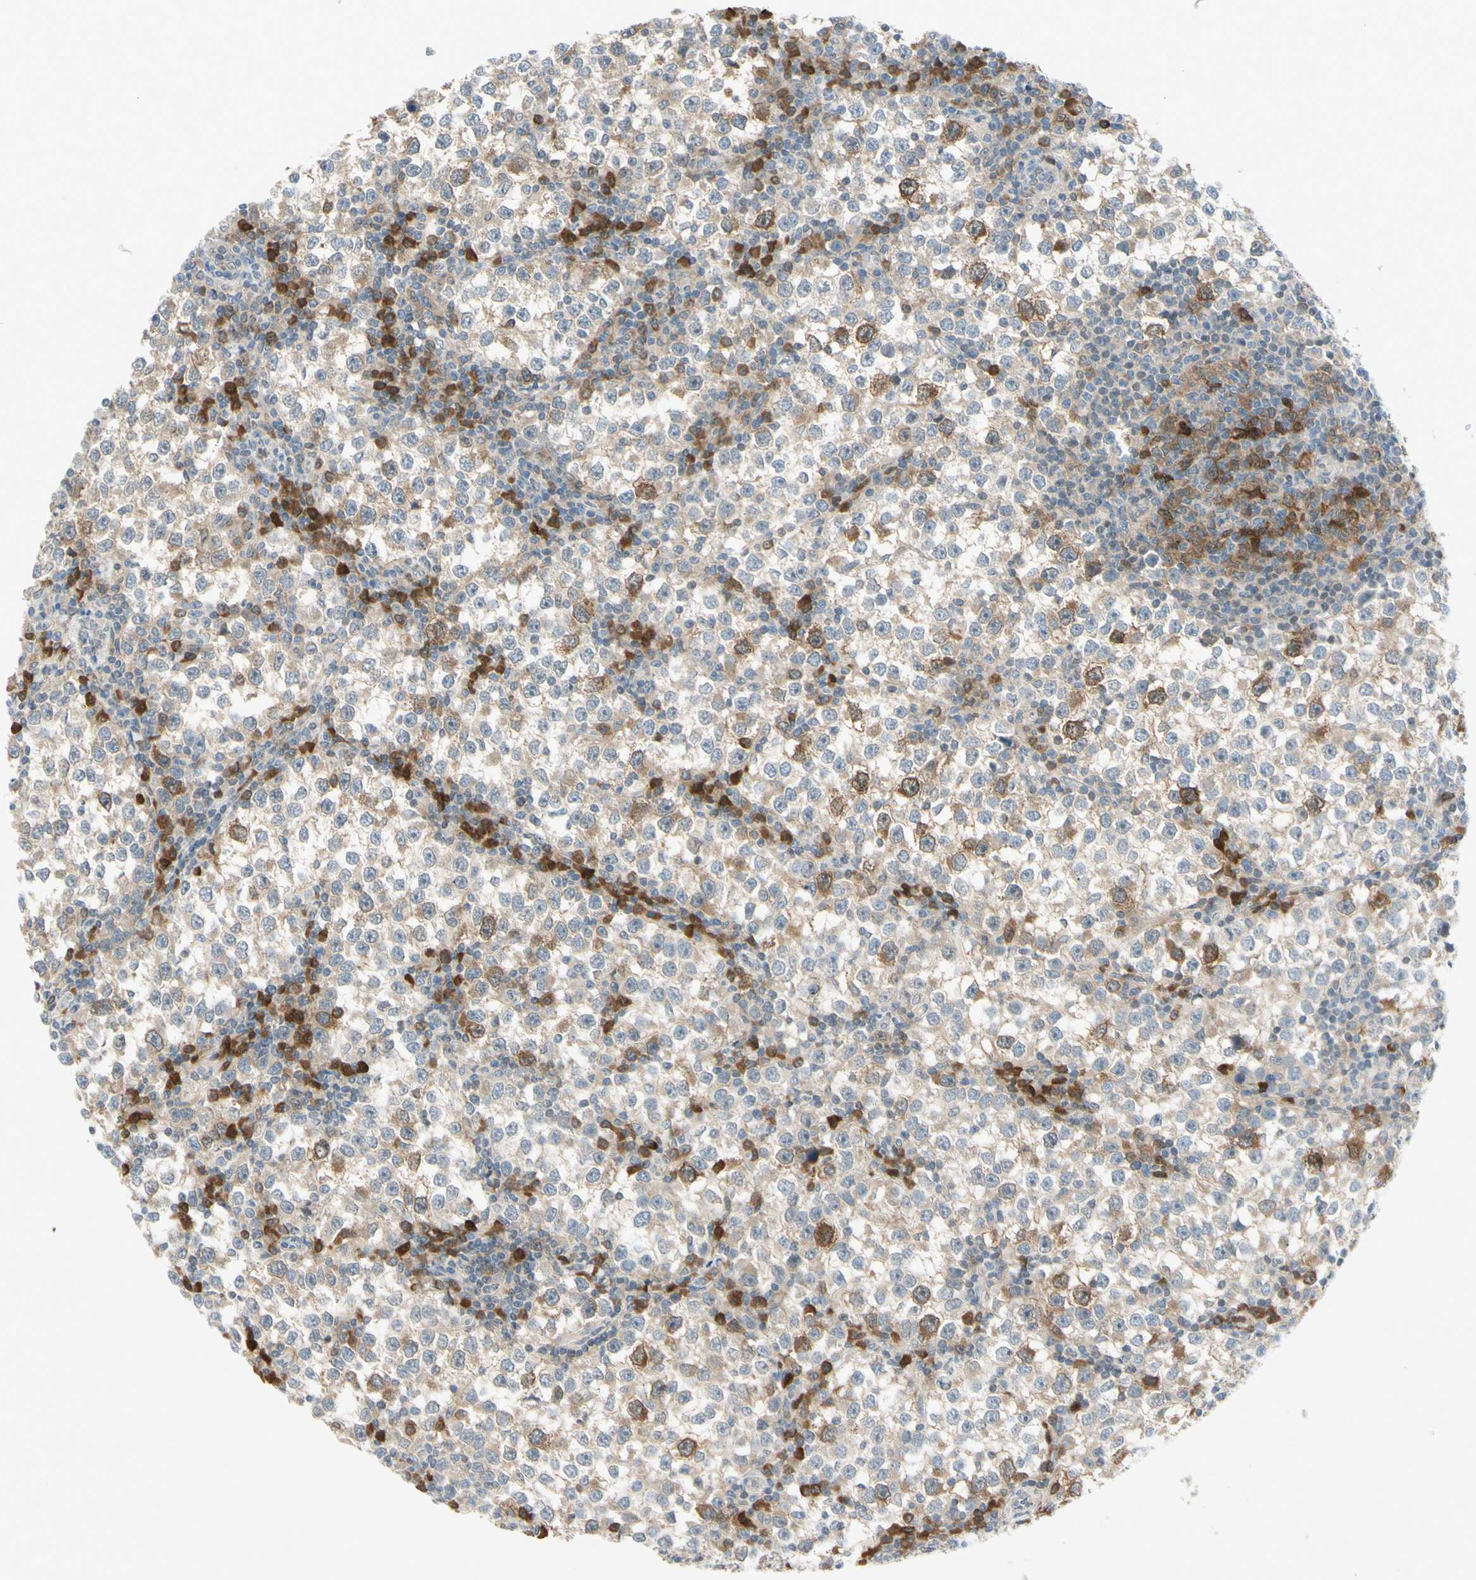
{"staining": {"intensity": "moderate", "quantity": "<25%", "location": "cytoplasmic/membranous"}, "tissue": "testis cancer", "cell_type": "Tumor cells", "image_type": "cancer", "snomed": [{"axis": "morphology", "description": "Seminoma, NOS"}, {"axis": "topography", "description": "Testis"}], "caption": "Testis cancer (seminoma) stained for a protein (brown) displays moderate cytoplasmic/membranous positive staining in about <25% of tumor cells.", "gene": "PTTG1", "patient": {"sex": "male", "age": 65}}